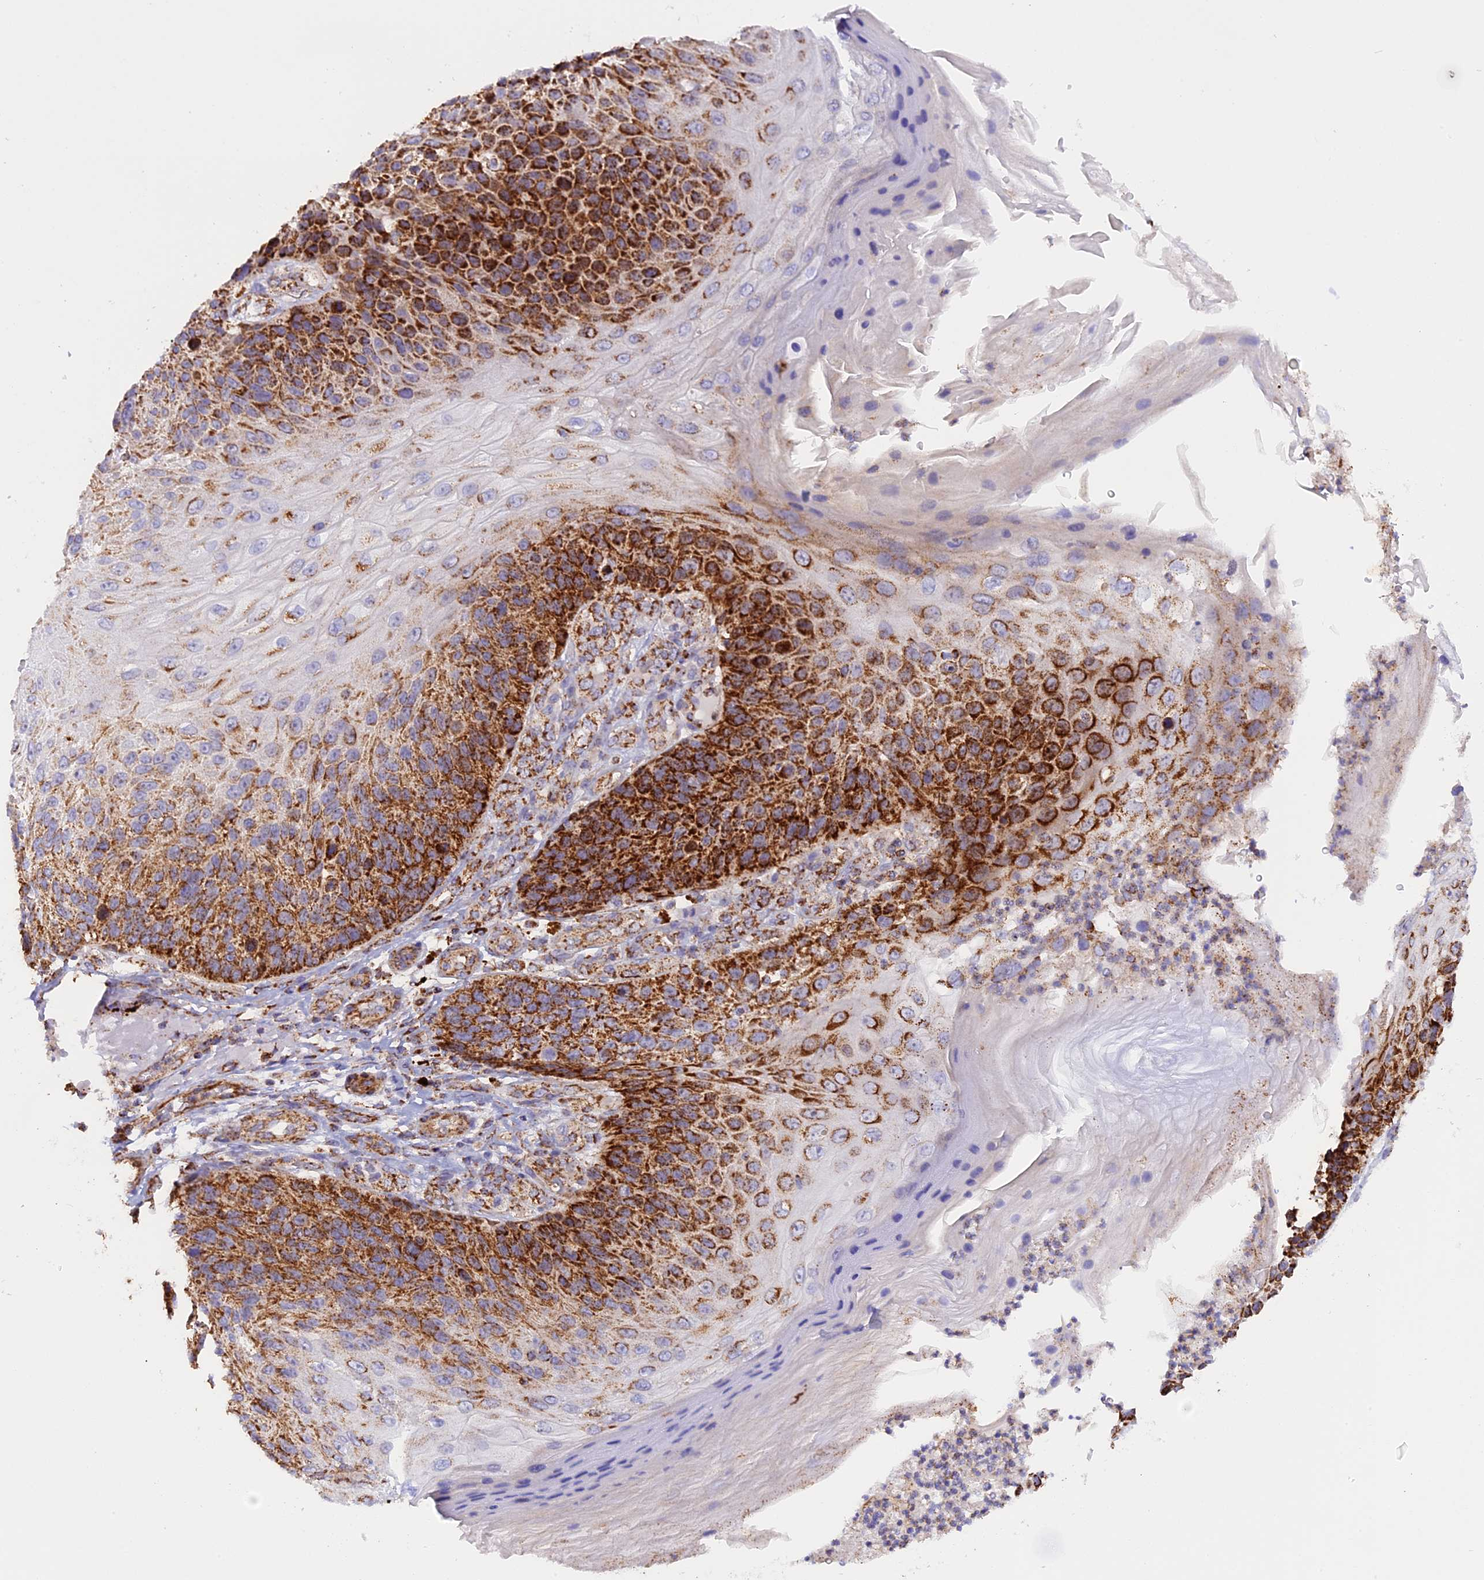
{"staining": {"intensity": "strong", "quantity": ">75%", "location": "cytoplasmic/membranous"}, "tissue": "skin cancer", "cell_type": "Tumor cells", "image_type": "cancer", "snomed": [{"axis": "morphology", "description": "Squamous cell carcinoma, NOS"}, {"axis": "topography", "description": "Skin"}], "caption": "Protein staining of skin cancer tissue shows strong cytoplasmic/membranous positivity in about >75% of tumor cells.", "gene": "UQCRB", "patient": {"sex": "female", "age": 88}}